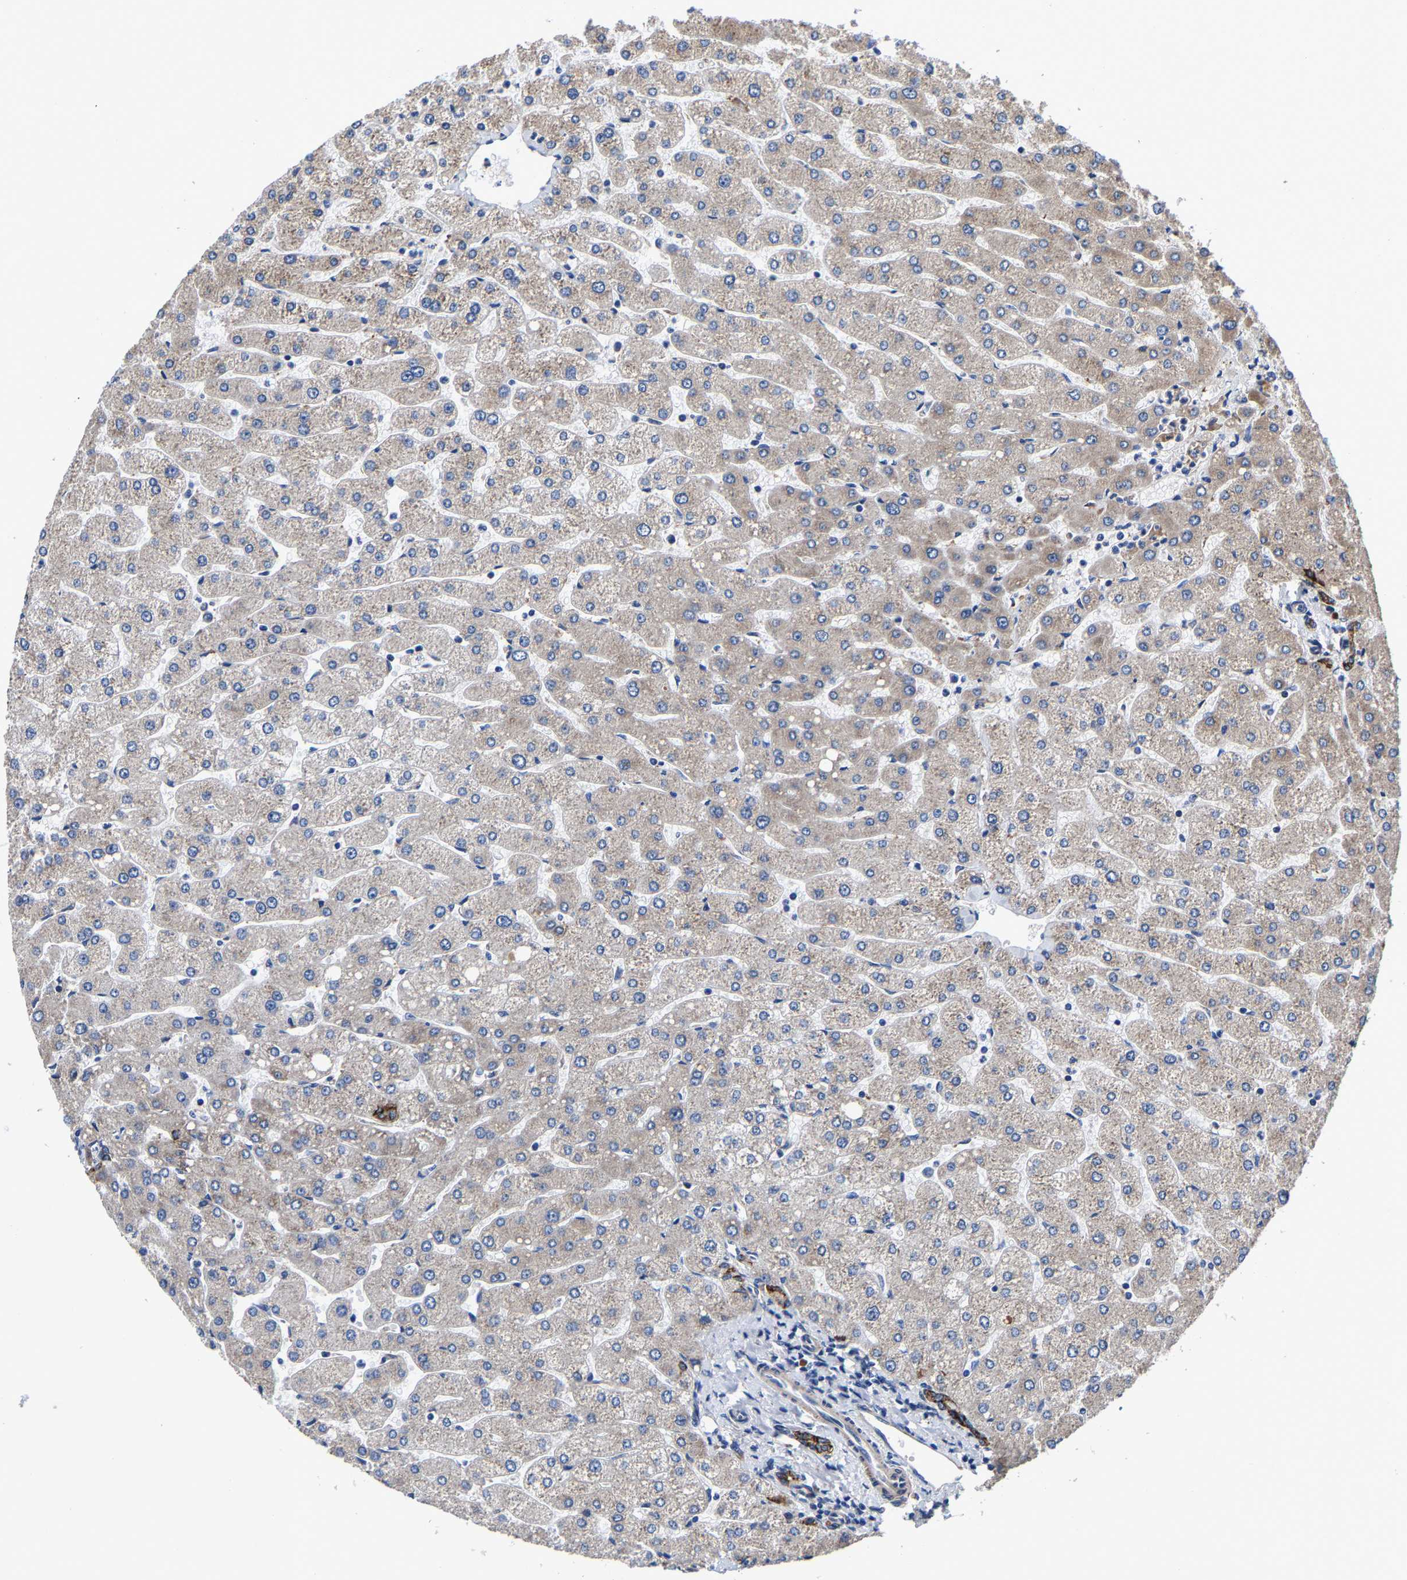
{"staining": {"intensity": "moderate", "quantity": ">75%", "location": "cytoplasmic/membranous"}, "tissue": "liver", "cell_type": "Cholangiocytes", "image_type": "normal", "snomed": [{"axis": "morphology", "description": "Normal tissue, NOS"}, {"axis": "topography", "description": "Liver"}], "caption": "IHC micrograph of benign liver: liver stained using immunohistochemistry exhibits medium levels of moderate protein expression localized specifically in the cytoplasmic/membranous of cholangiocytes, appearing as a cytoplasmic/membranous brown color.", "gene": "SLC12A2", "patient": {"sex": "male", "age": 55}}